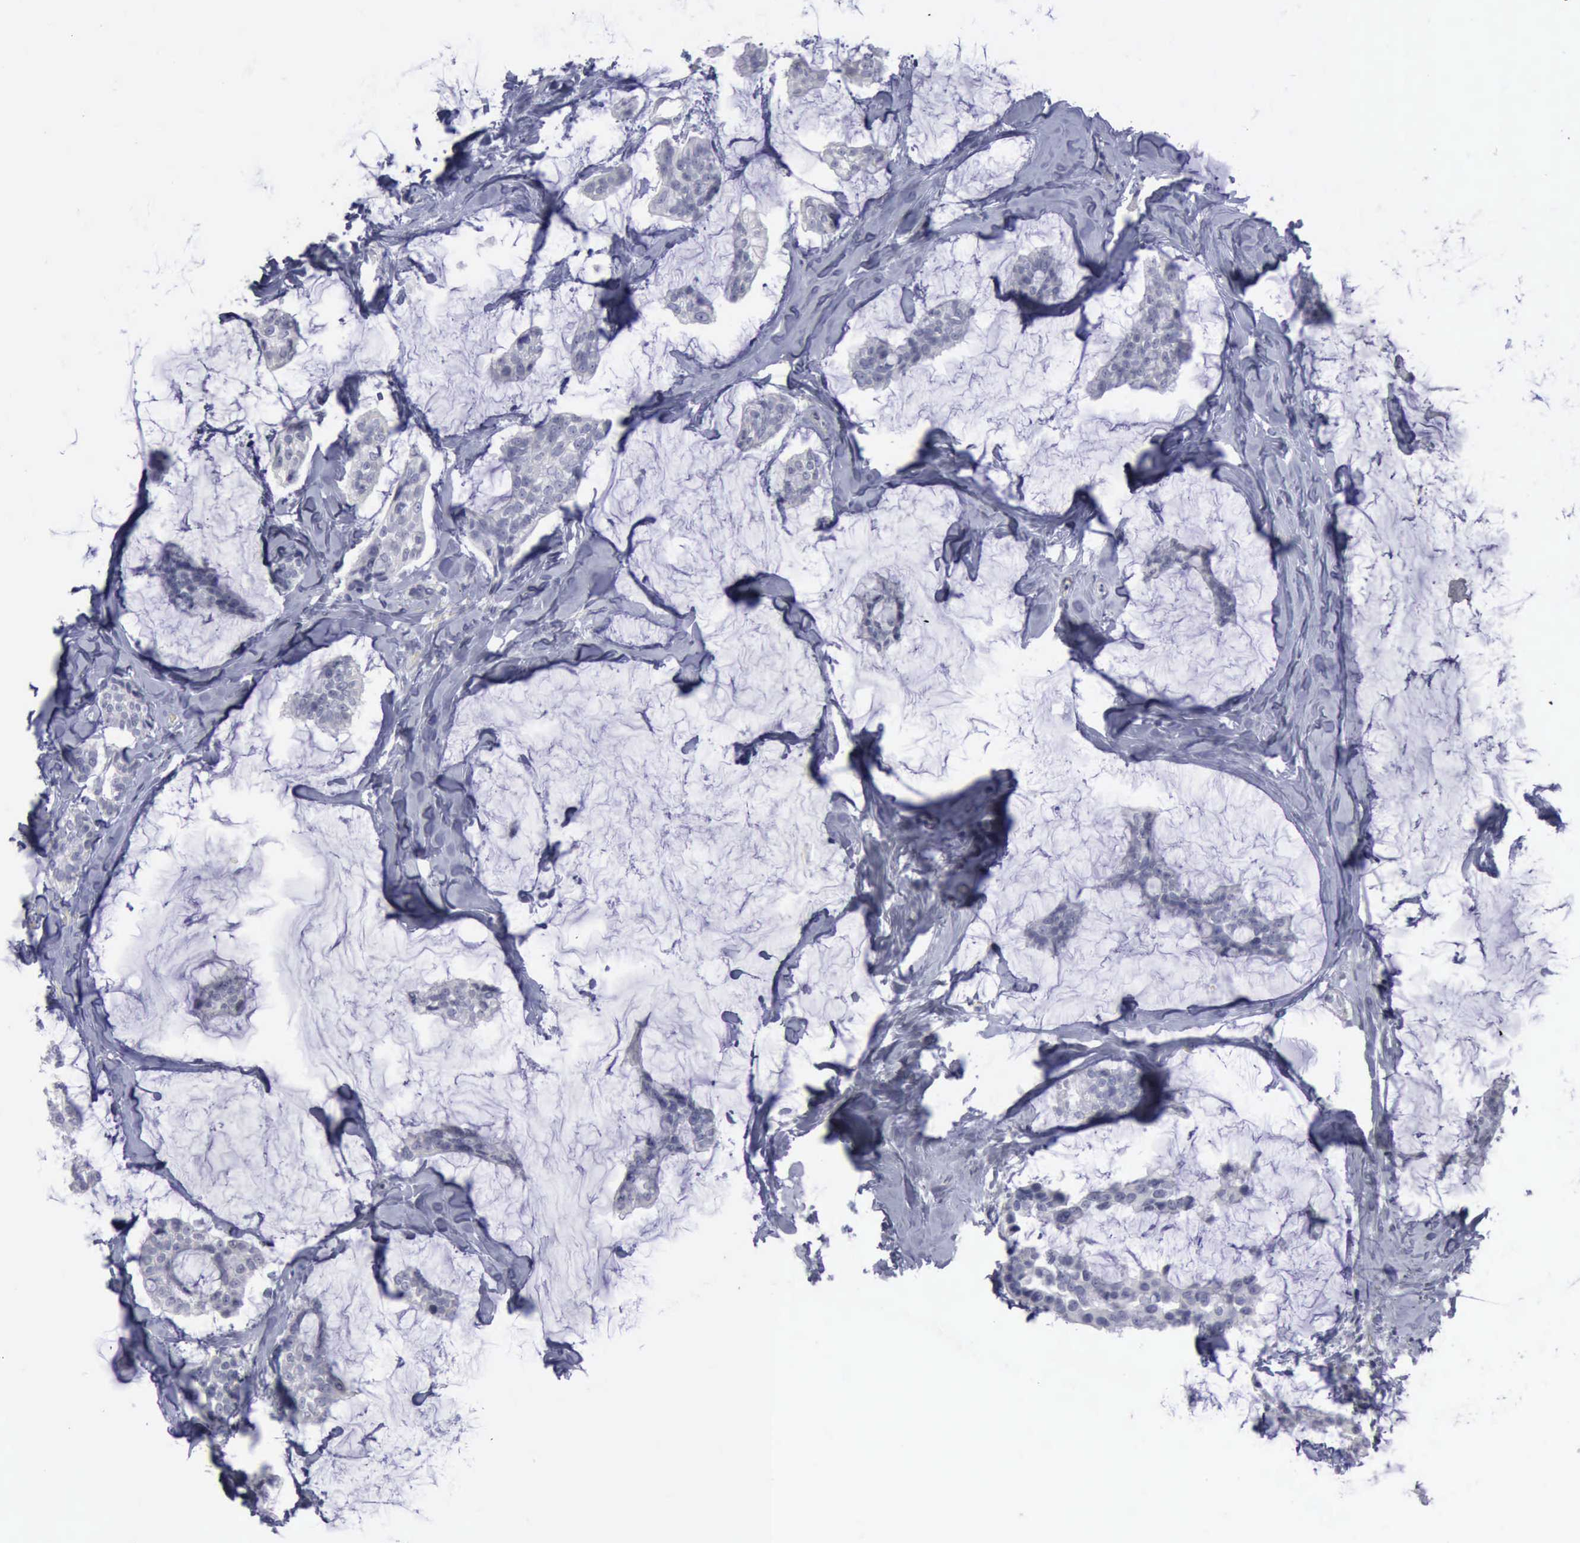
{"staining": {"intensity": "negative", "quantity": "none", "location": "none"}, "tissue": "breast cancer", "cell_type": "Tumor cells", "image_type": "cancer", "snomed": [{"axis": "morphology", "description": "Duct carcinoma"}, {"axis": "topography", "description": "Breast"}], "caption": "This is an immunohistochemistry (IHC) micrograph of human breast cancer. There is no positivity in tumor cells.", "gene": "CDH2", "patient": {"sex": "female", "age": 93}}